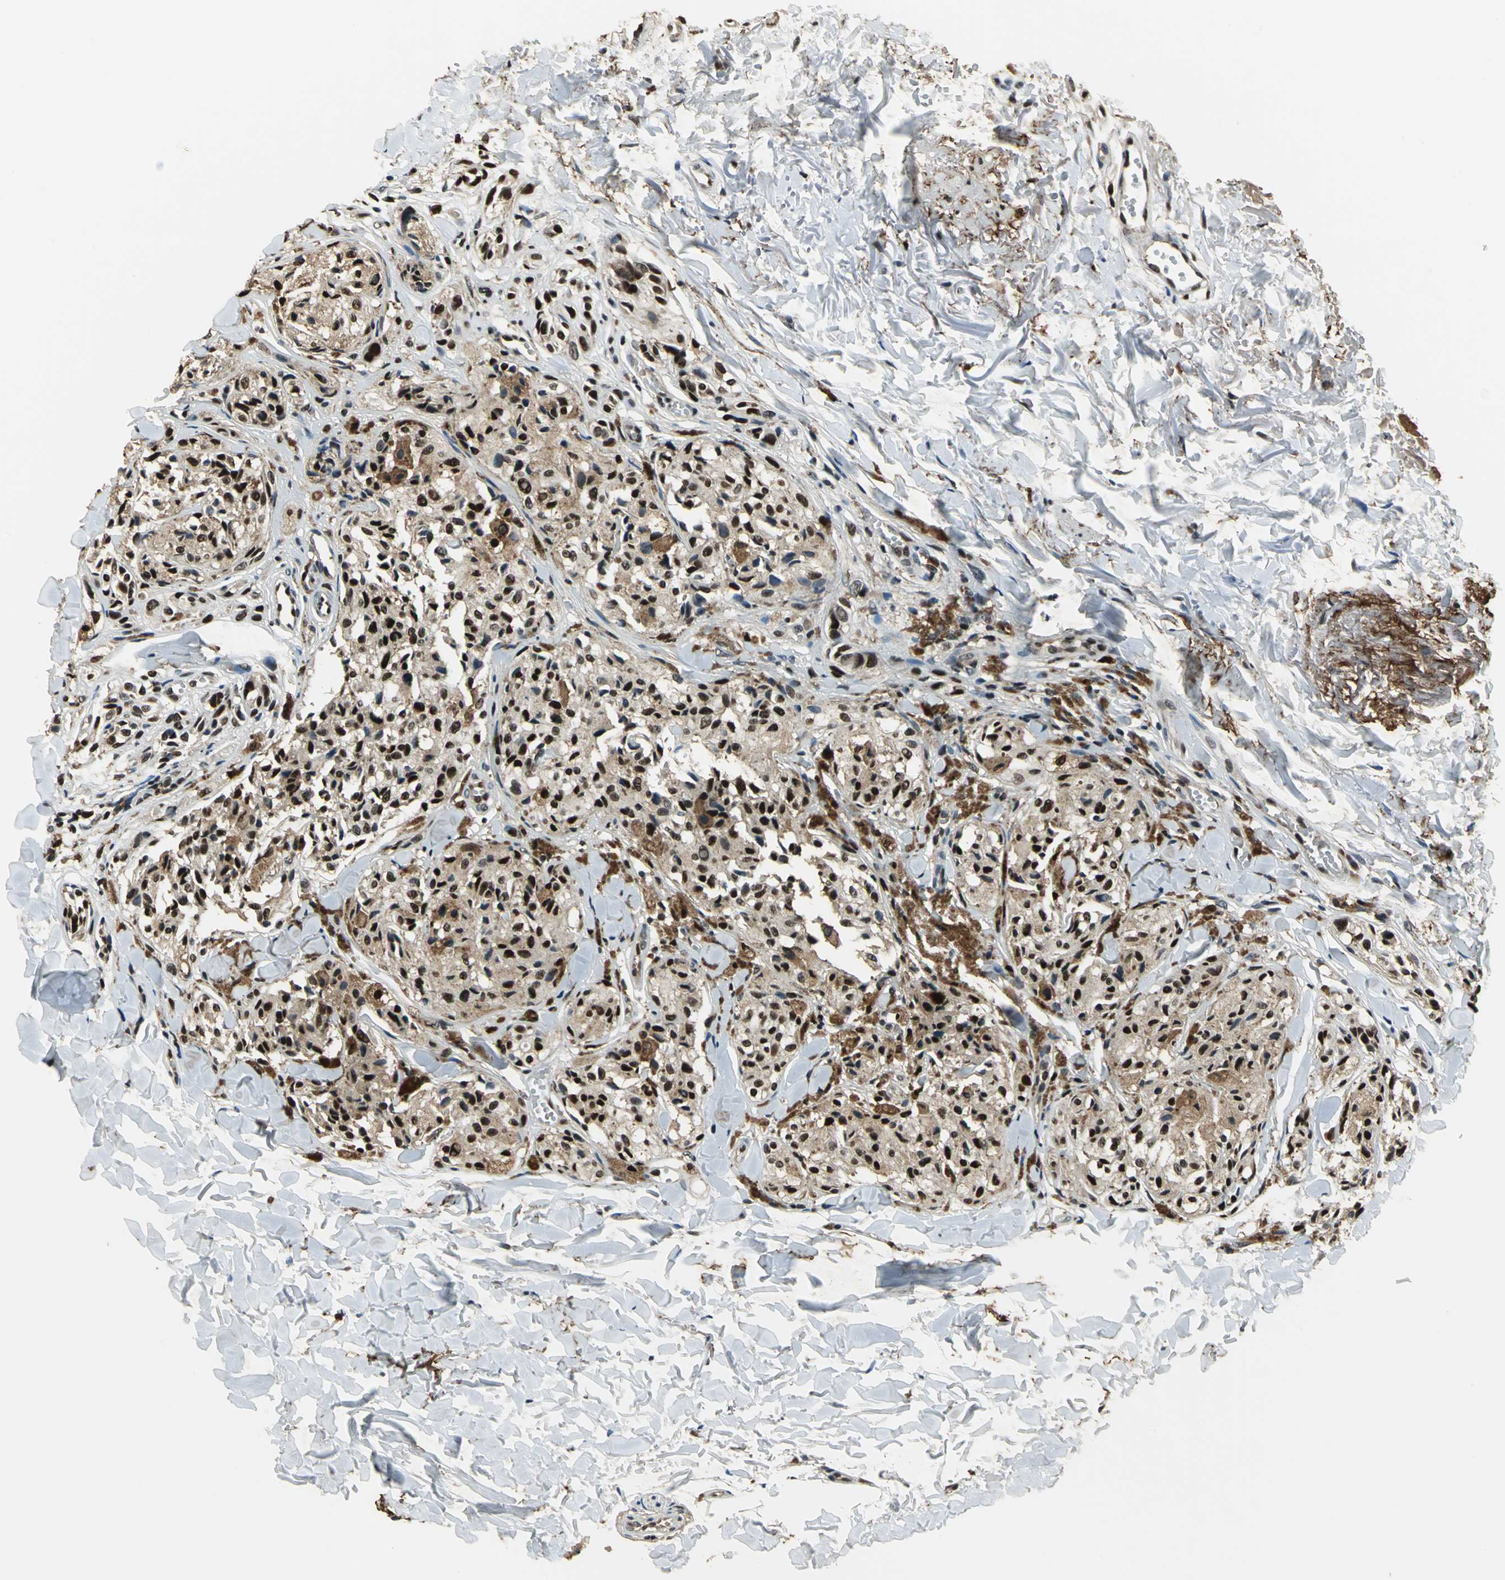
{"staining": {"intensity": "moderate", "quantity": "25%-75%", "location": "nuclear"}, "tissue": "melanoma", "cell_type": "Tumor cells", "image_type": "cancer", "snomed": [{"axis": "morphology", "description": "Malignant melanoma, Metastatic site"}, {"axis": "topography", "description": "Skin"}], "caption": "A histopathology image of melanoma stained for a protein displays moderate nuclear brown staining in tumor cells. The staining was performed using DAB, with brown indicating positive protein expression. Nuclei are stained blue with hematoxylin.", "gene": "MIS18BP1", "patient": {"sex": "female", "age": 66}}